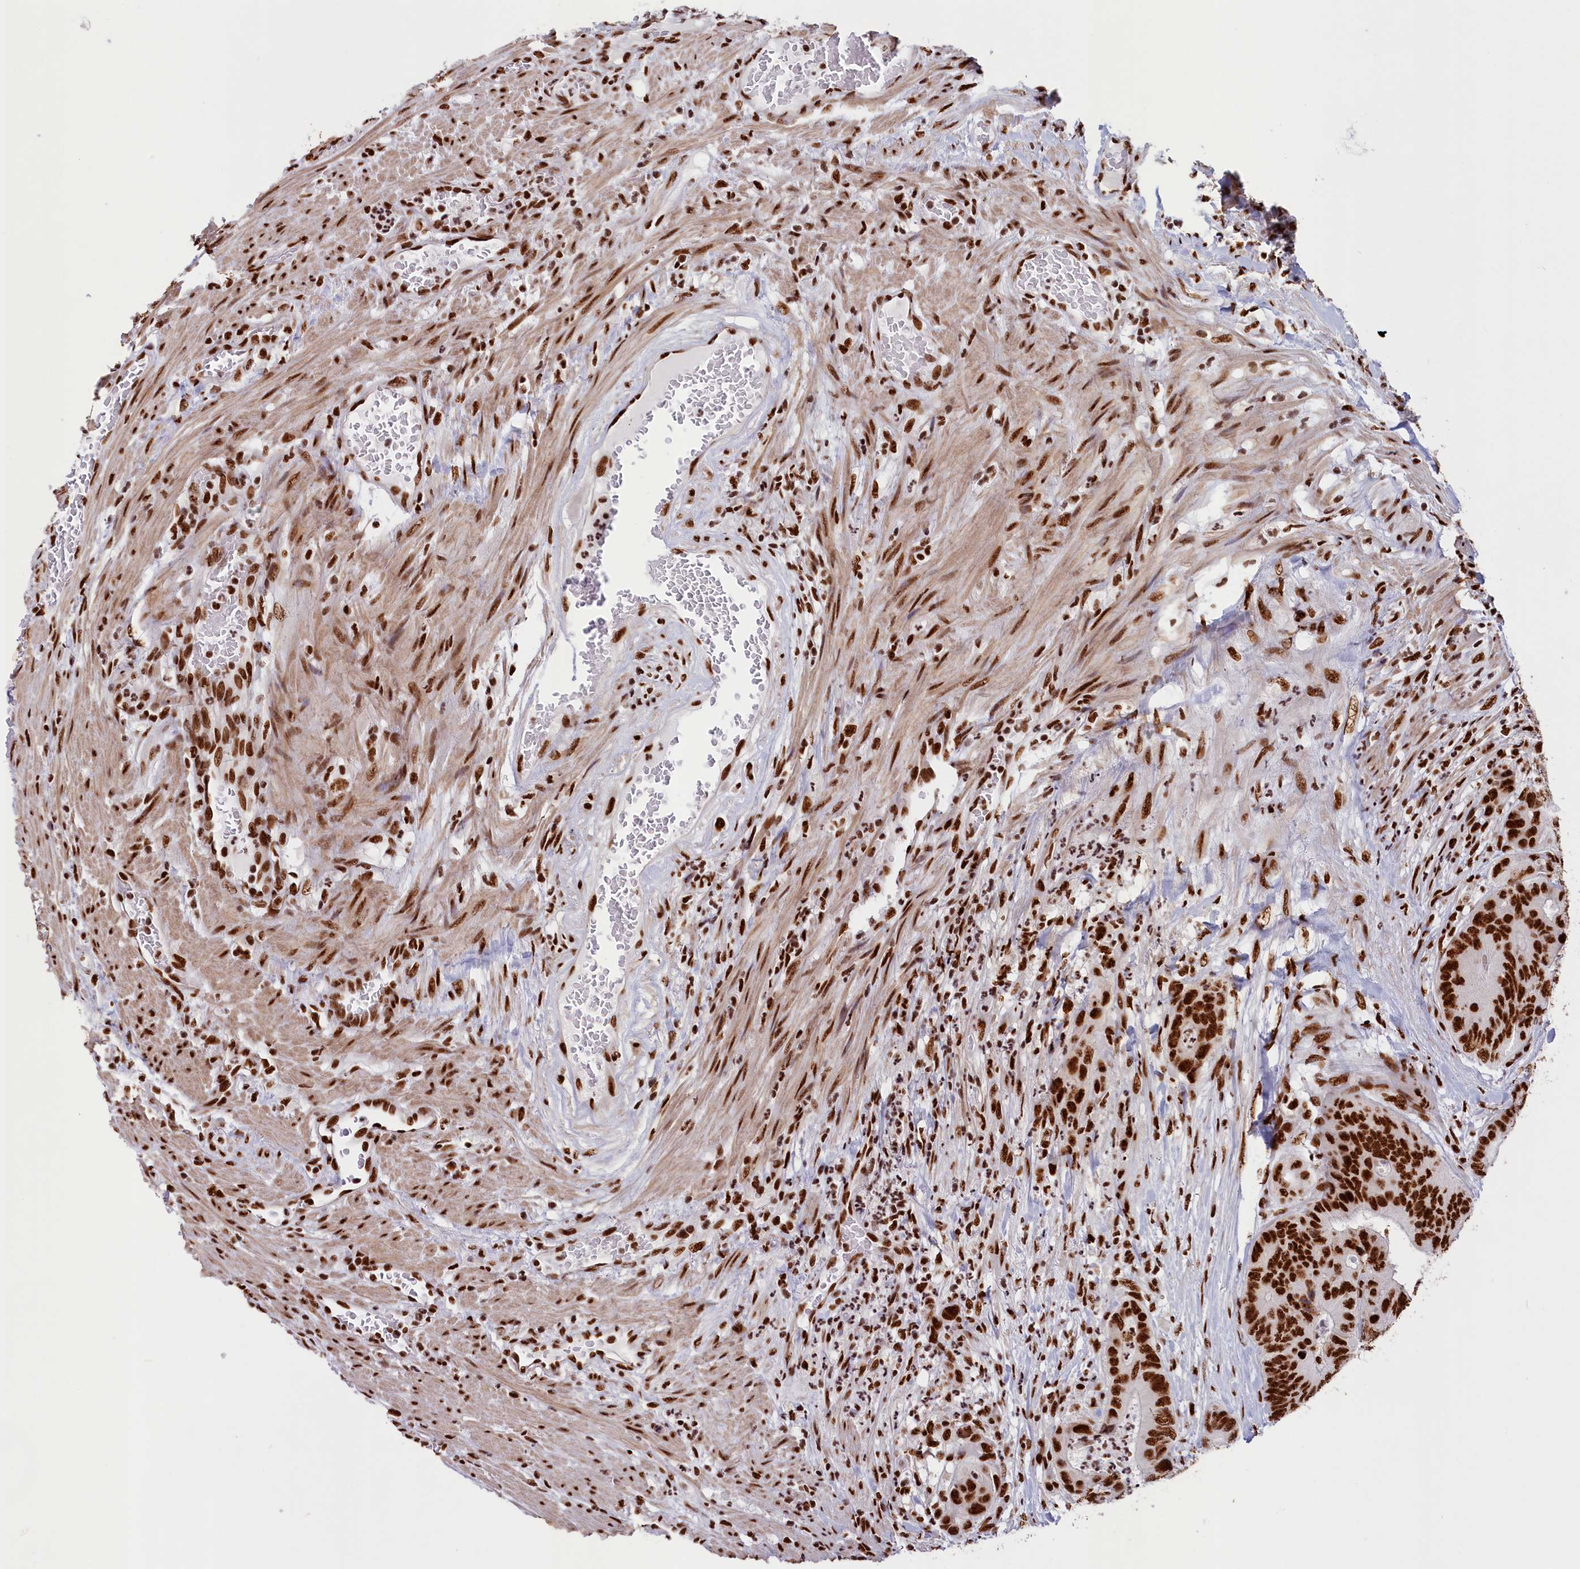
{"staining": {"intensity": "strong", "quantity": ">75%", "location": "nuclear"}, "tissue": "colorectal cancer", "cell_type": "Tumor cells", "image_type": "cancer", "snomed": [{"axis": "morphology", "description": "Adenocarcinoma, NOS"}, {"axis": "topography", "description": "Colon"}], "caption": "Immunohistochemical staining of colorectal cancer demonstrates high levels of strong nuclear staining in about >75% of tumor cells. The protein of interest is stained brown, and the nuclei are stained in blue (DAB (3,3'-diaminobenzidine) IHC with brightfield microscopy, high magnification).", "gene": "SNRNP70", "patient": {"sex": "male", "age": 84}}